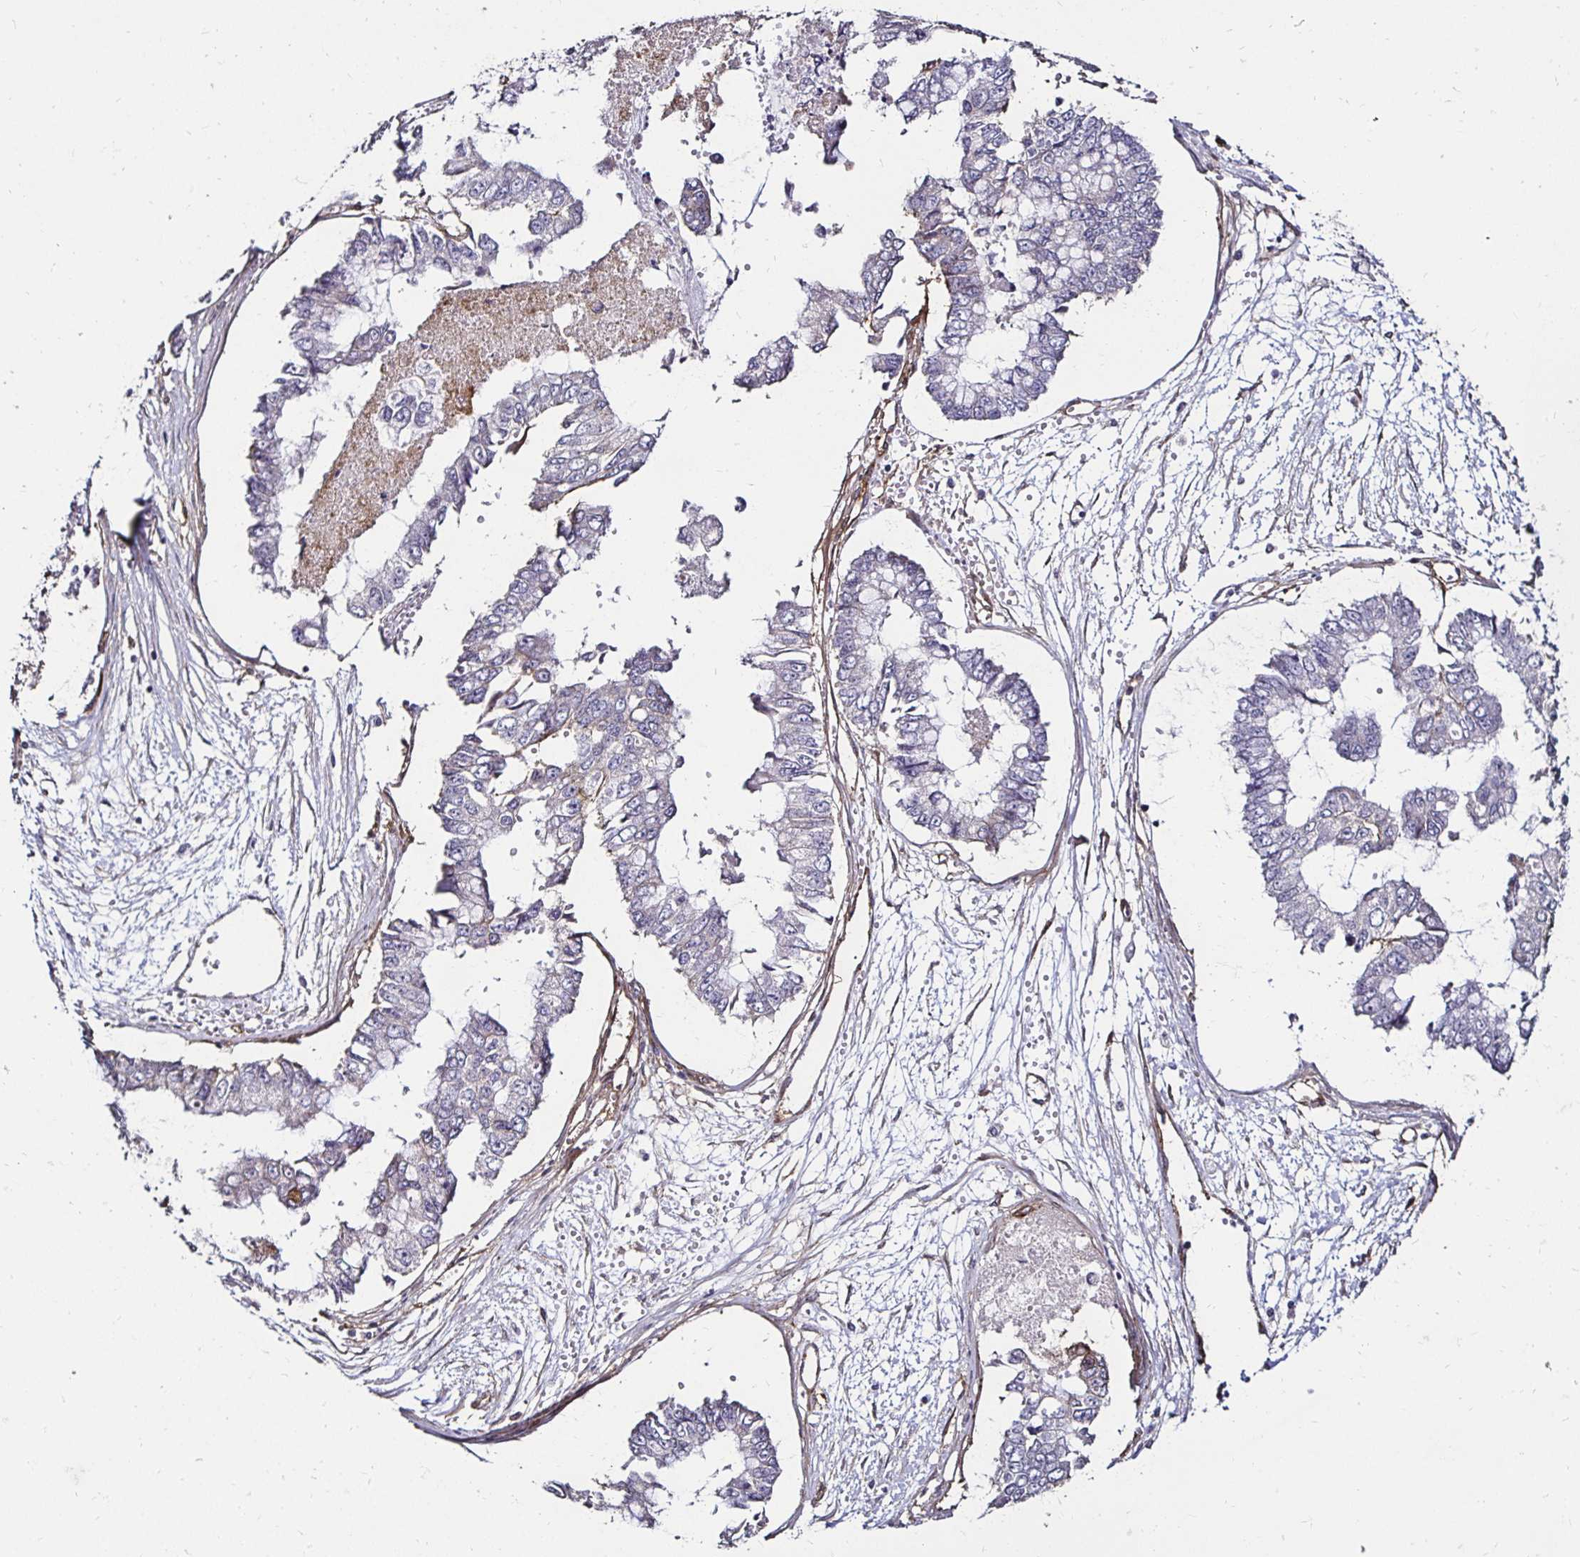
{"staining": {"intensity": "negative", "quantity": "none", "location": "none"}, "tissue": "ovarian cancer", "cell_type": "Tumor cells", "image_type": "cancer", "snomed": [{"axis": "morphology", "description": "Cystadenocarcinoma, mucinous, NOS"}, {"axis": "topography", "description": "Ovary"}], "caption": "Immunohistochemical staining of ovarian cancer (mucinous cystadenocarcinoma) shows no significant staining in tumor cells. (IHC, brightfield microscopy, high magnification).", "gene": "ITGB1", "patient": {"sex": "female", "age": 72}}